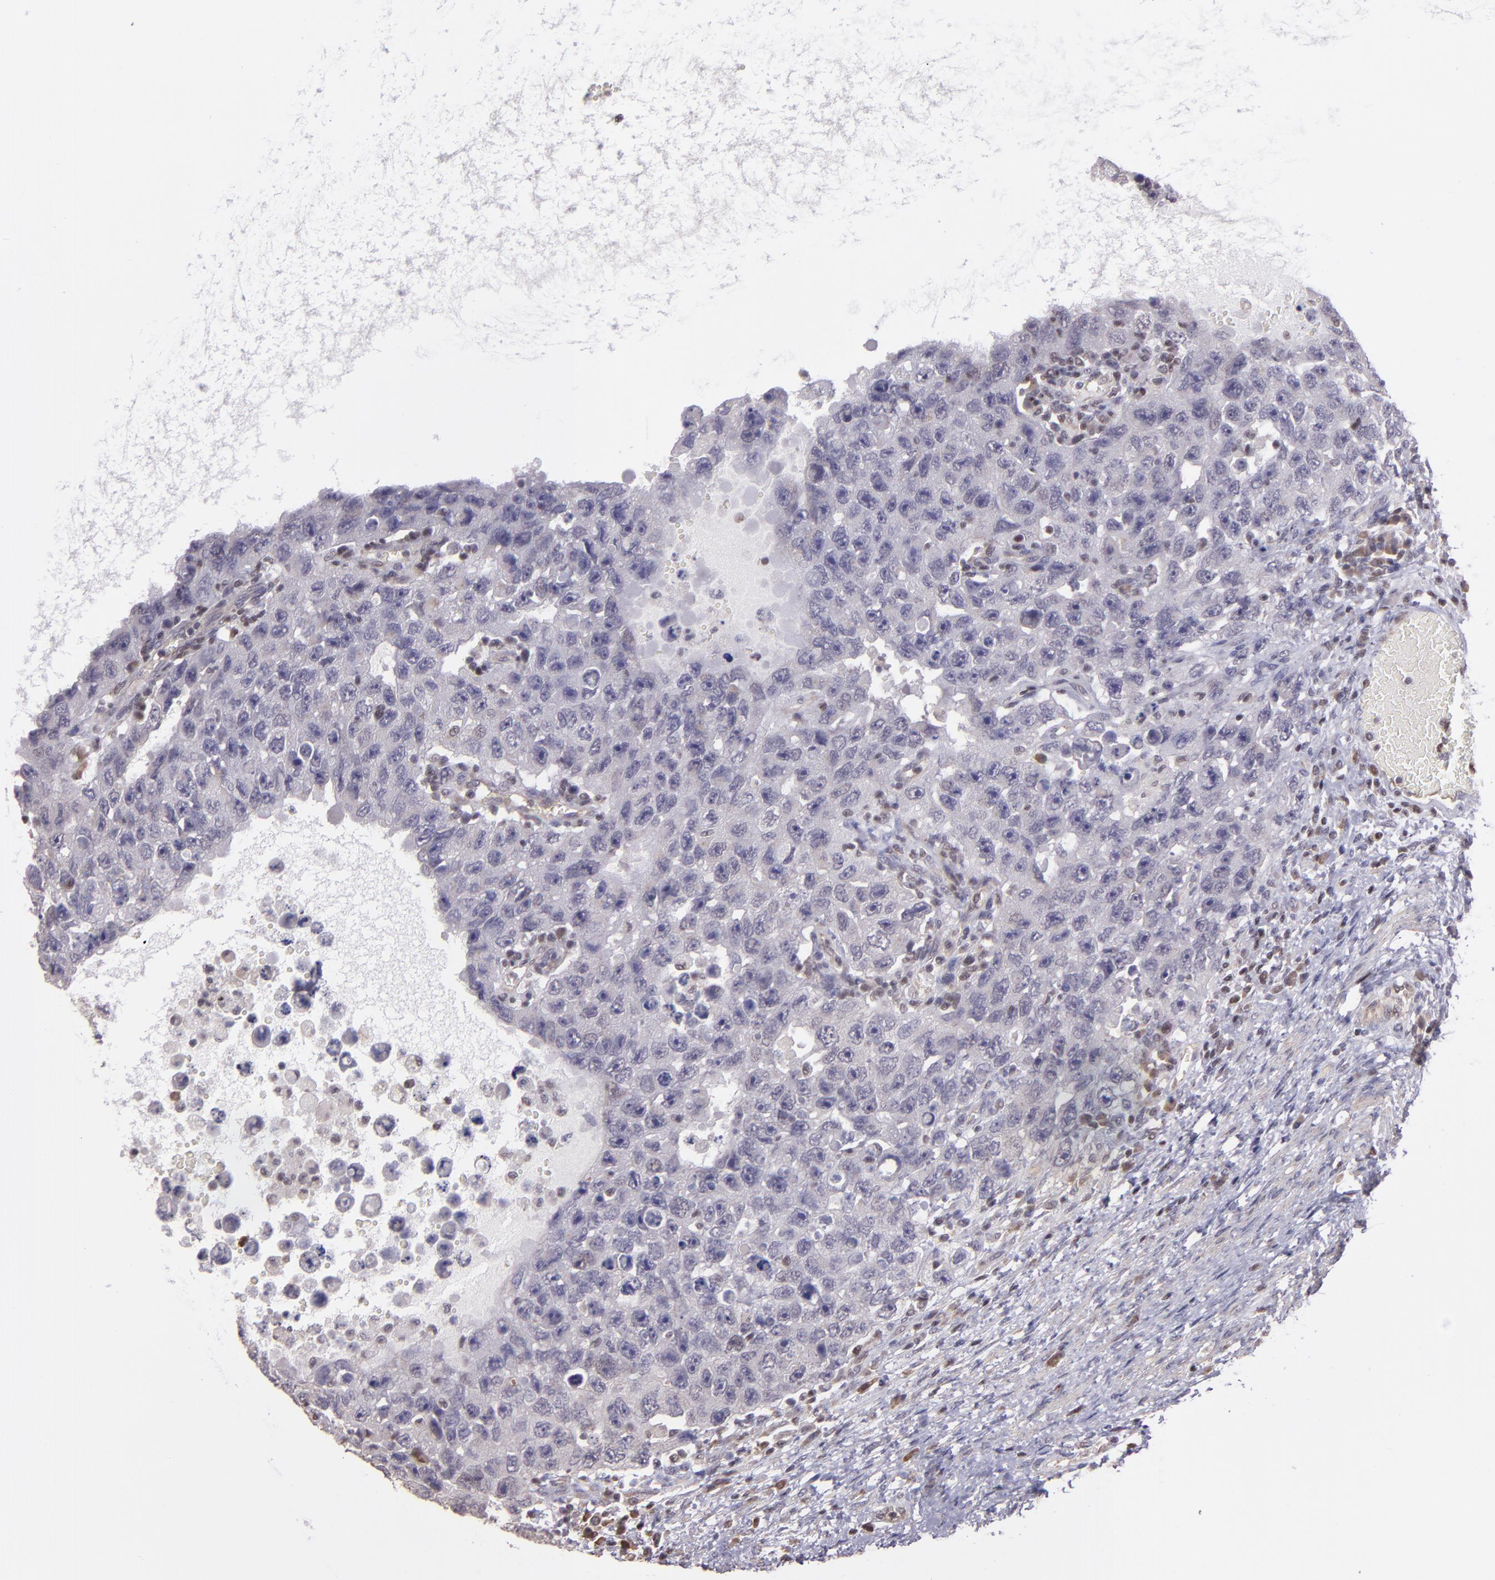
{"staining": {"intensity": "weak", "quantity": "<25%", "location": "nuclear"}, "tissue": "testis cancer", "cell_type": "Tumor cells", "image_type": "cancer", "snomed": [{"axis": "morphology", "description": "Carcinoma, Embryonal, NOS"}, {"axis": "topography", "description": "Testis"}], "caption": "DAB (3,3'-diaminobenzidine) immunohistochemical staining of testis cancer (embryonal carcinoma) demonstrates no significant staining in tumor cells.", "gene": "ELF1", "patient": {"sex": "male", "age": 26}}